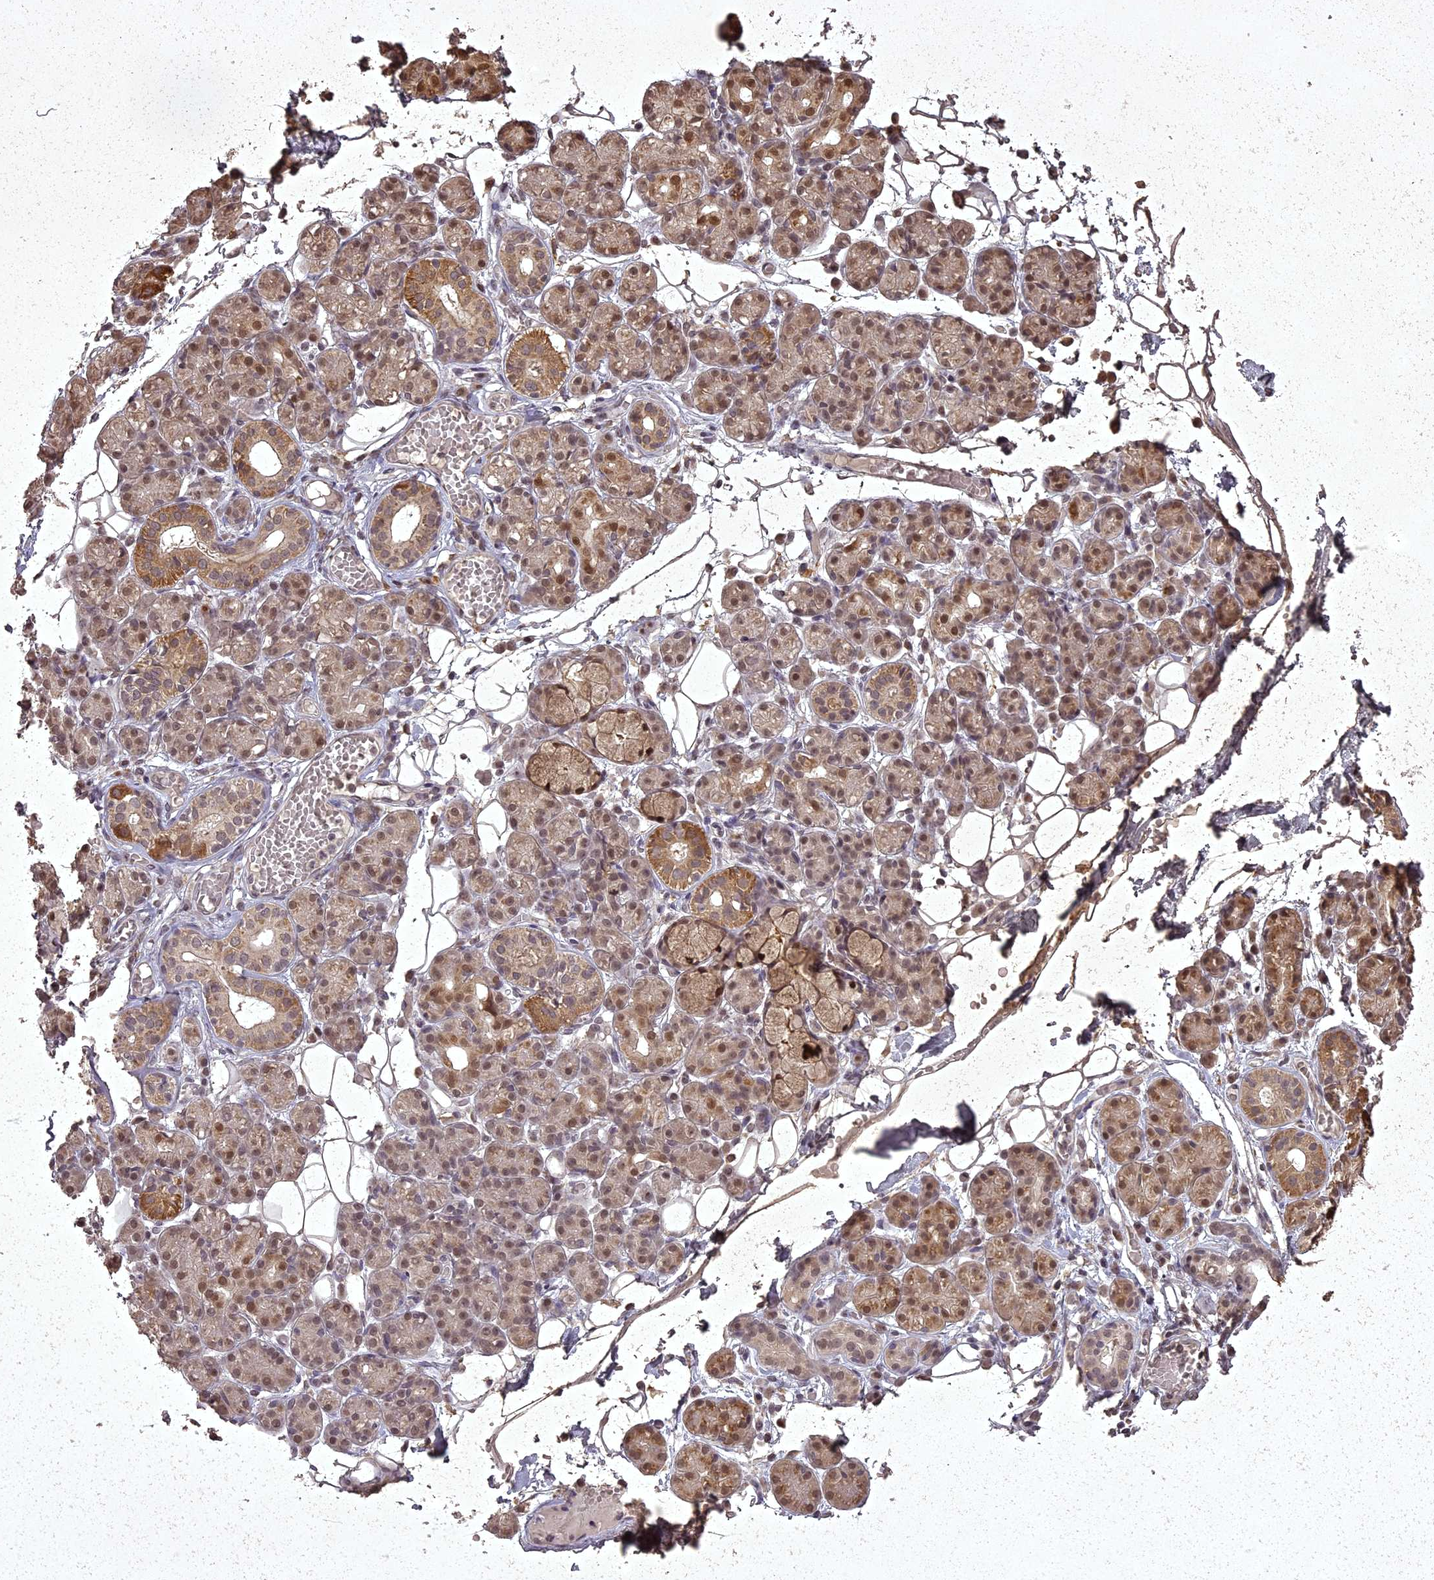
{"staining": {"intensity": "moderate", "quantity": ">75%", "location": "cytoplasmic/membranous,nuclear"}, "tissue": "salivary gland", "cell_type": "Glandular cells", "image_type": "normal", "snomed": [{"axis": "morphology", "description": "Normal tissue, NOS"}, {"axis": "topography", "description": "Salivary gland"}], "caption": "Immunohistochemical staining of normal salivary gland demonstrates moderate cytoplasmic/membranous,nuclear protein staining in about >75% of glandular cells.", "gene": "ING5", "patient": {"sex": "male", "age": 63}}